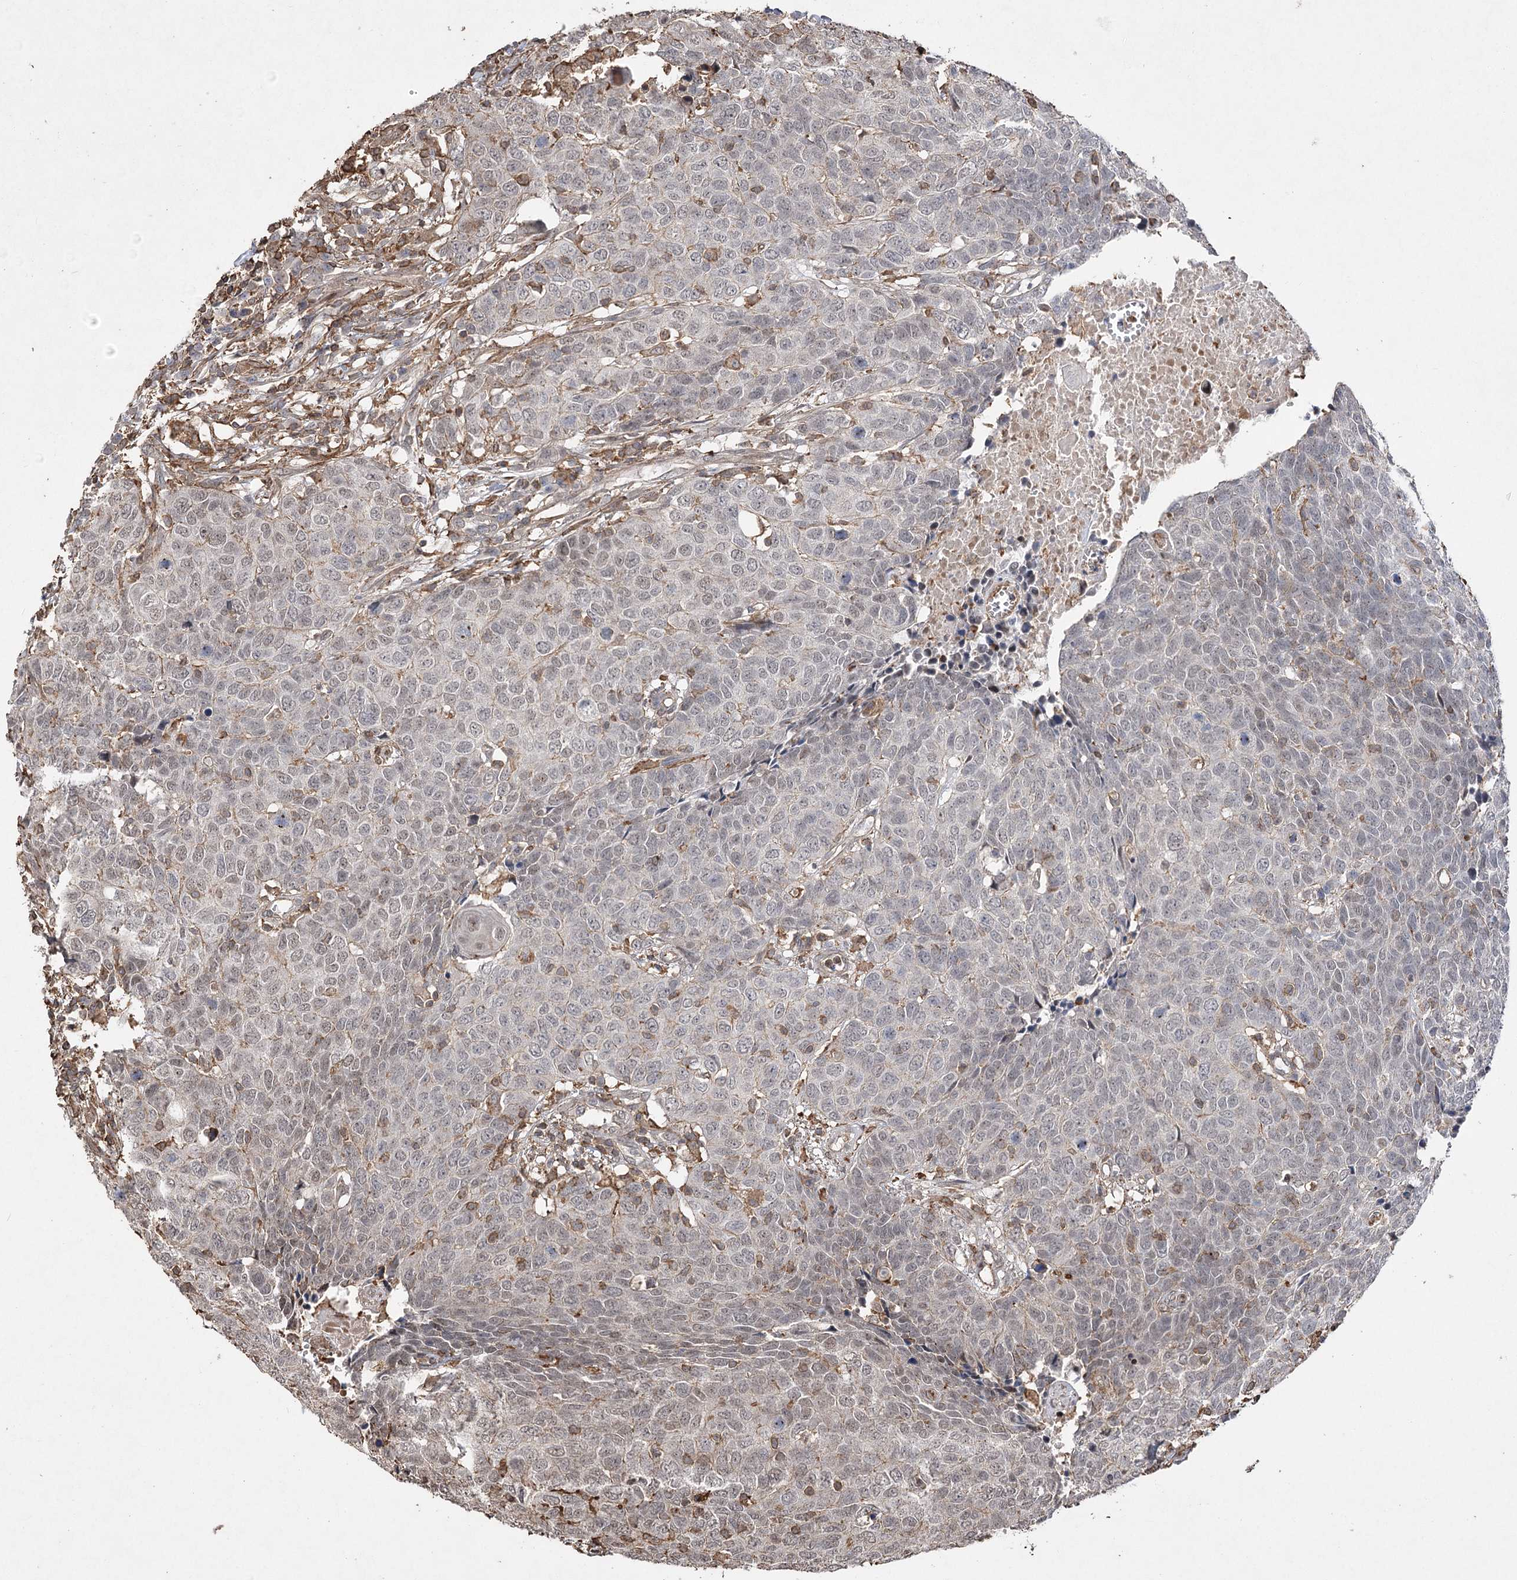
{"staining": {"intensity": "weak", "quantity": "<25%", "location": "nuclear"}, "tissue": "head and neck cancer", "cell_type": "Tumor cells", "image_type": "cancer", "snomed": [{"axis": "morphology", "description": "Squamous cell carcinoma, NOS"}, {"axis": "topography", "description": "Head-Neck"}], "caption": "Tumor cells show no significant protein expression in squamous cell carcinoma (head and neck).", "gene": "OBSL1", "patient": {"sex": "male", "age": 66}}